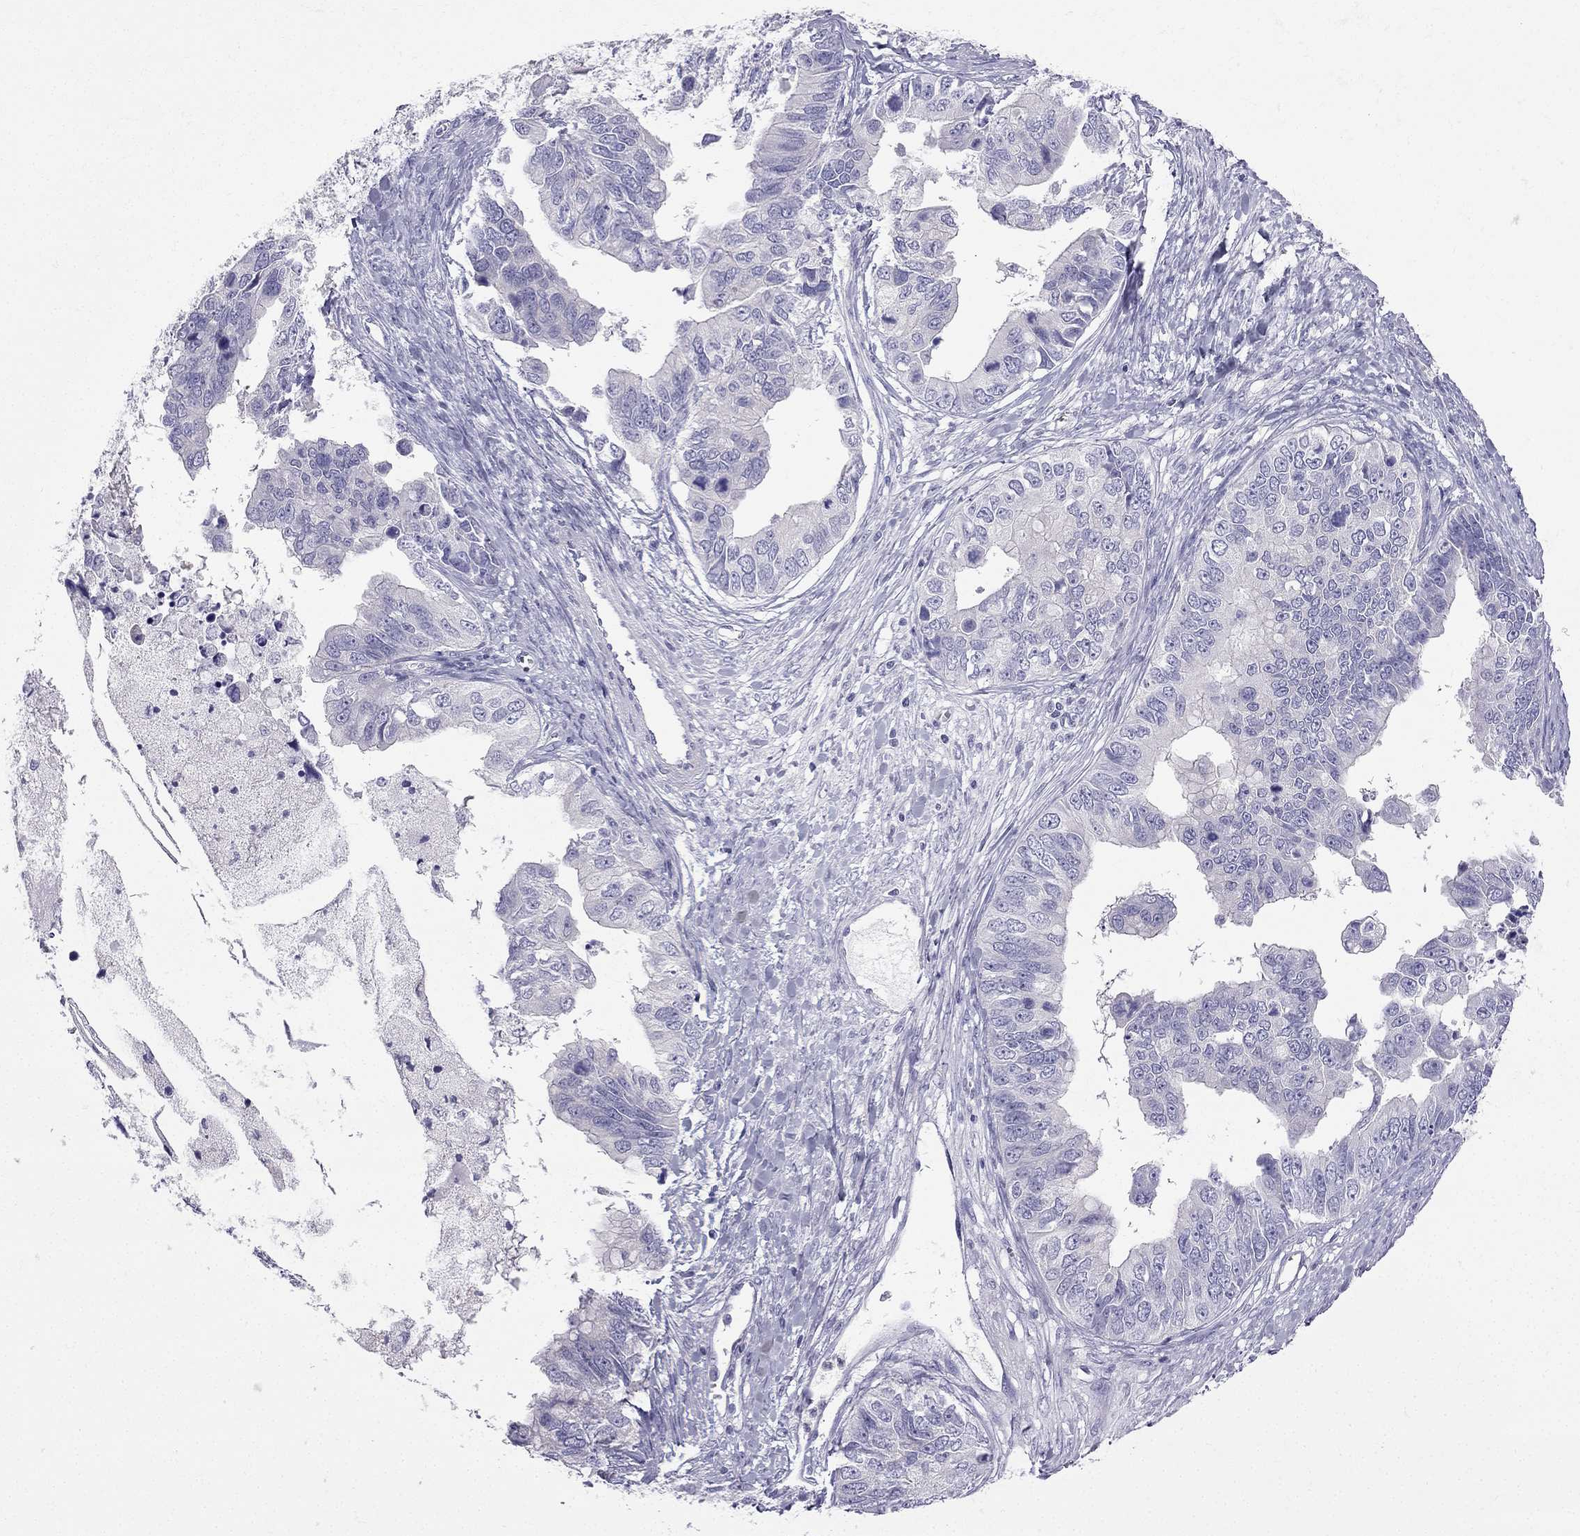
{"staining": {"intensity": "negative", "quantity": "none", "location": "none"}, "tissue": "ovarian cancer", "cell_type": "Tumor cells", "image_type": "cancer", "snomed": [{"axis": "morphology", "description": "Cystadenocarcinoma, mucinous, NOS"}, {"axis": "topography", "description": "Ovary"}], "caption": "Immunohistochemical staining of mucinous cystadenocarcinoma (ovarian) demonstrates no significant expression in tumor cells.", "gene": "GJA8", "patient": {"sex": "female", "age": 76}}